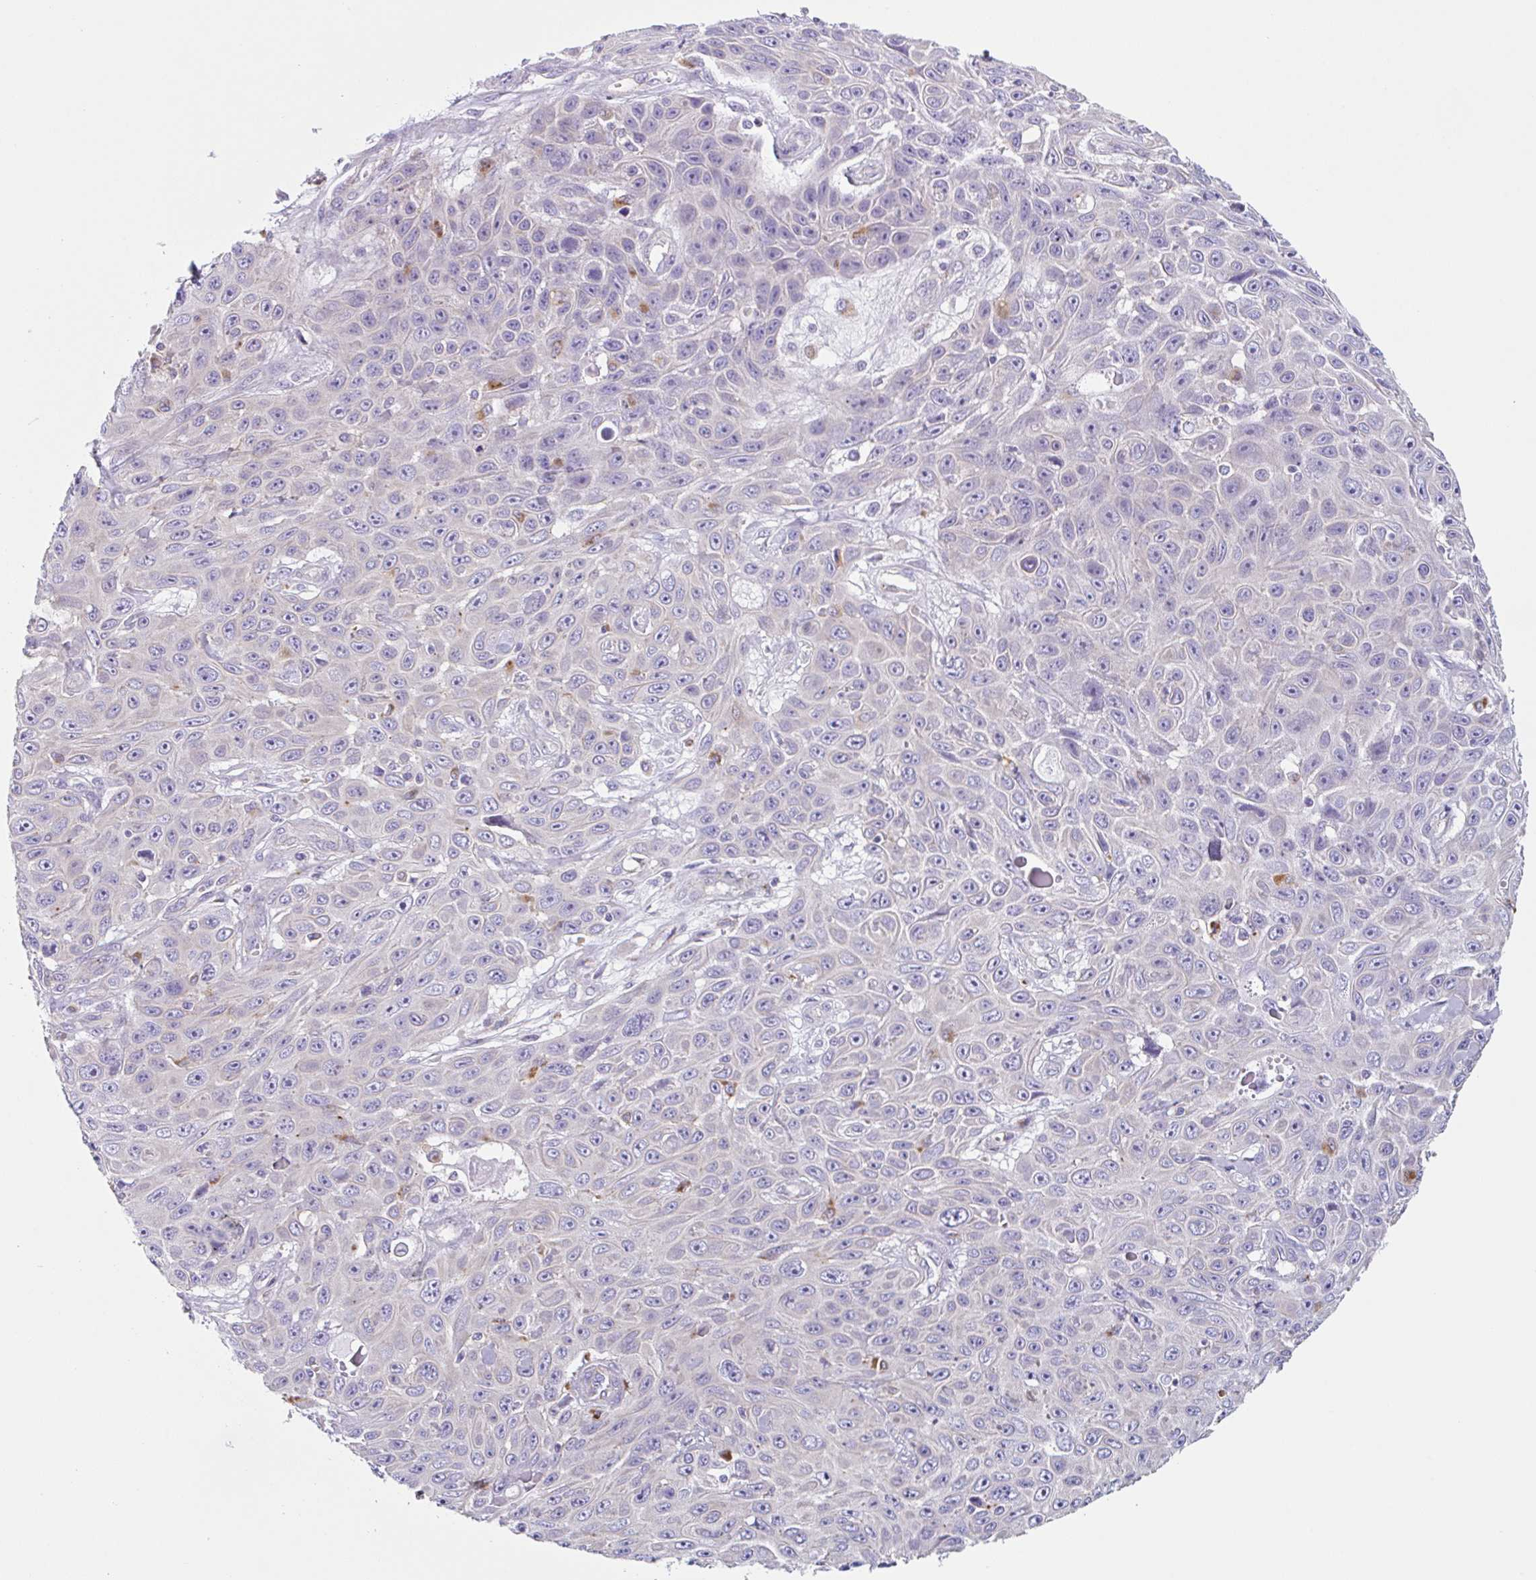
{"staining": {"intensity": "negative", "quantity": "none", "location": "none"}, "tissue": "skin cancer", "cell_type": "Tumor cells", "image_type": "cancer", "snomed": [{"axis": "morphology", "description": "Squamous cell carcinoma, NOS"}, {"axis": "topography", "description": "Skin"}], "caption": "A high-resolution photomicrograph shows immunohistochemistry staining of skin squamous cell carcinoma, which displays no significant expression in tumor cells.", "gene": "LENG9", "patient": {"sex": "male", "age": 82}}